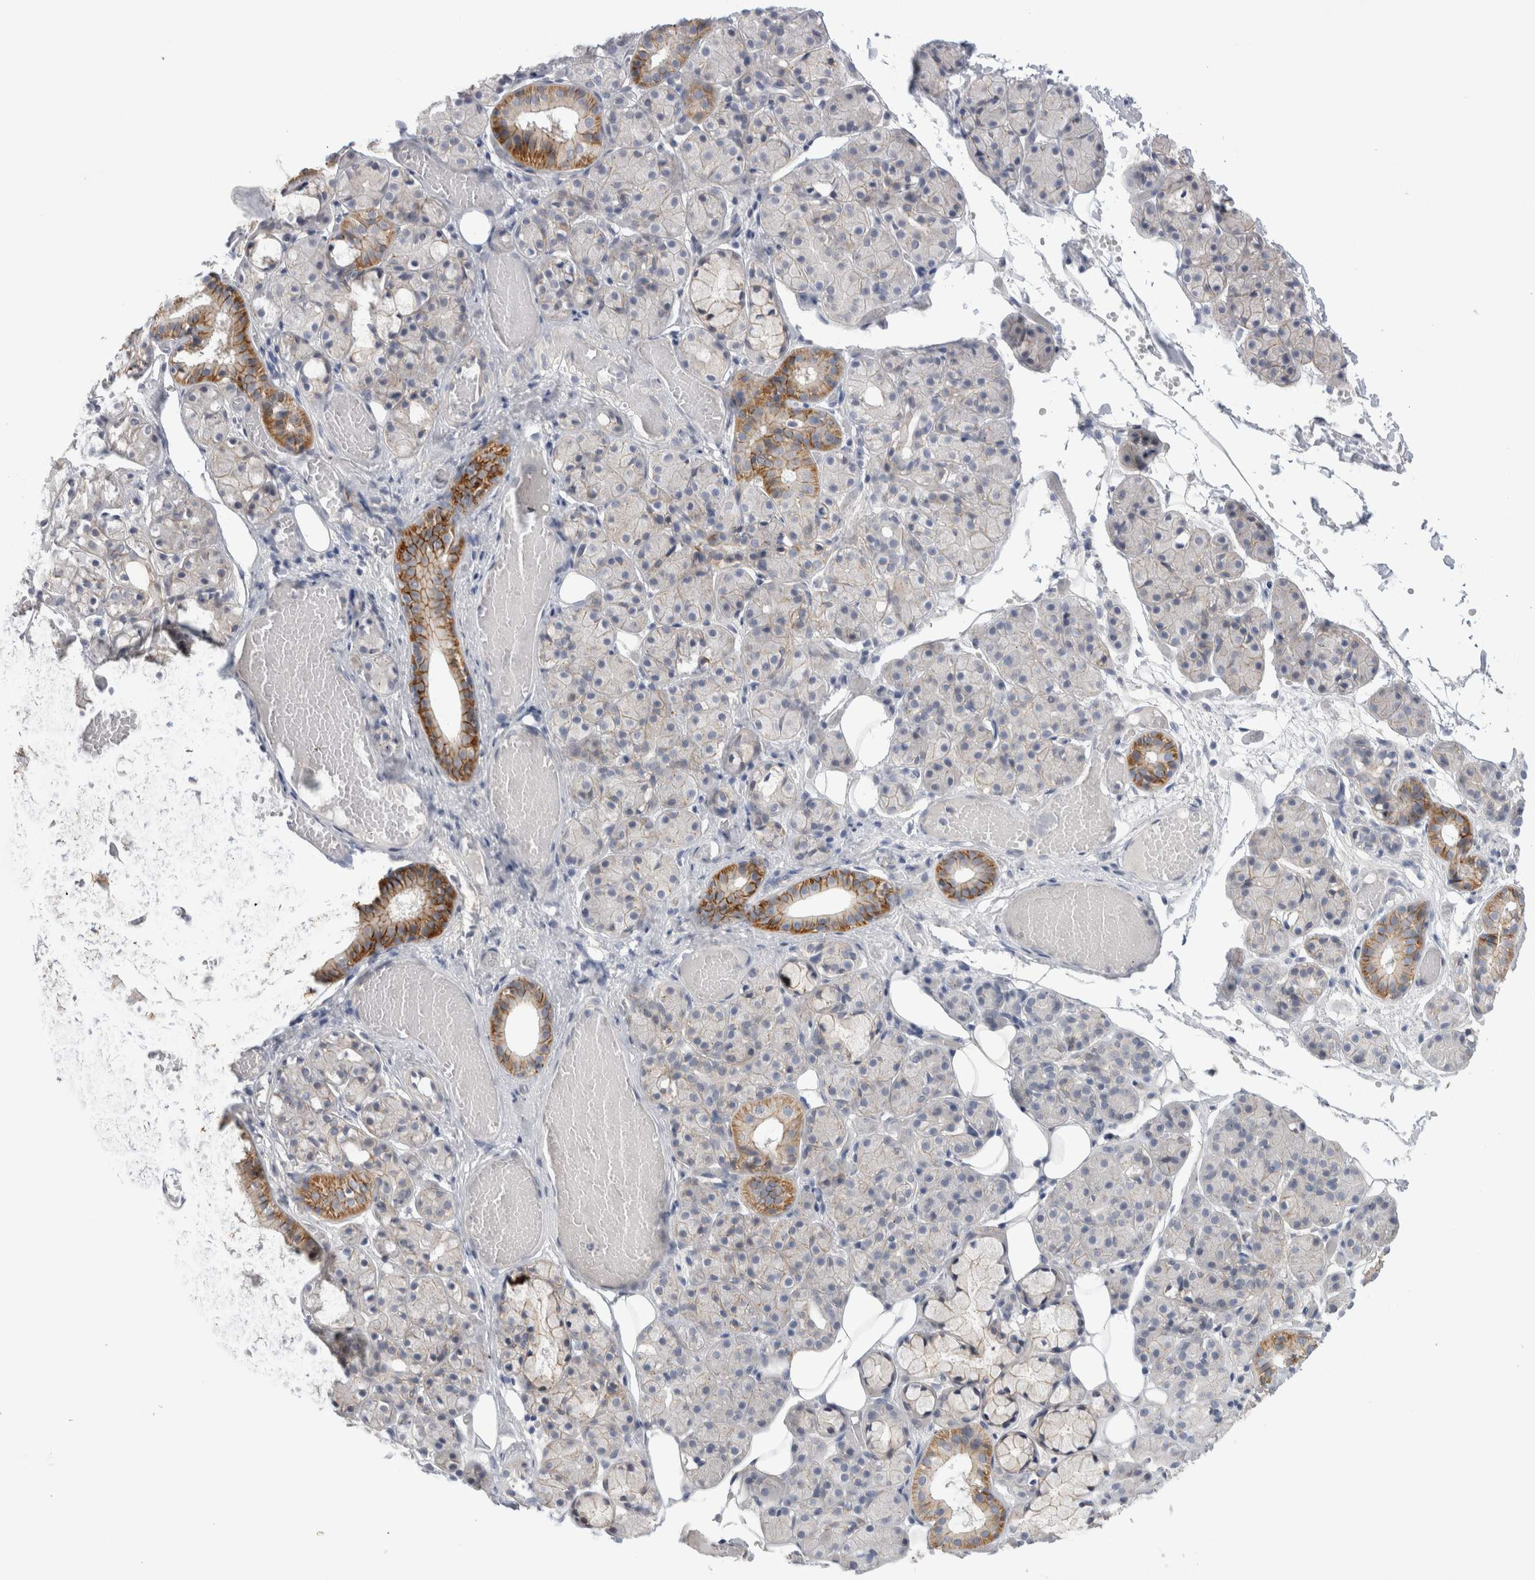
{"staining": {"intensity": "moderate", "quantity": "25%-75%", "location": "cytoplasmic/membranous"}, "tissue": "salivary gland", "cell_type": "Glandular cells", "image_type": "normal", "snomed": [{"axis": "morphology", "description": "Normal tissue, NOS"}, {"axis": "topography", "description": "Salivary gland"}], "caption": "Glandular cells exhibit medium levels of moderate cytoplasmic/membranous staining in approximately 25%-75% of cells in normal human salivary gland.", "gene": "VANGL1", "patient": {"sex": "male", "age": 63}}